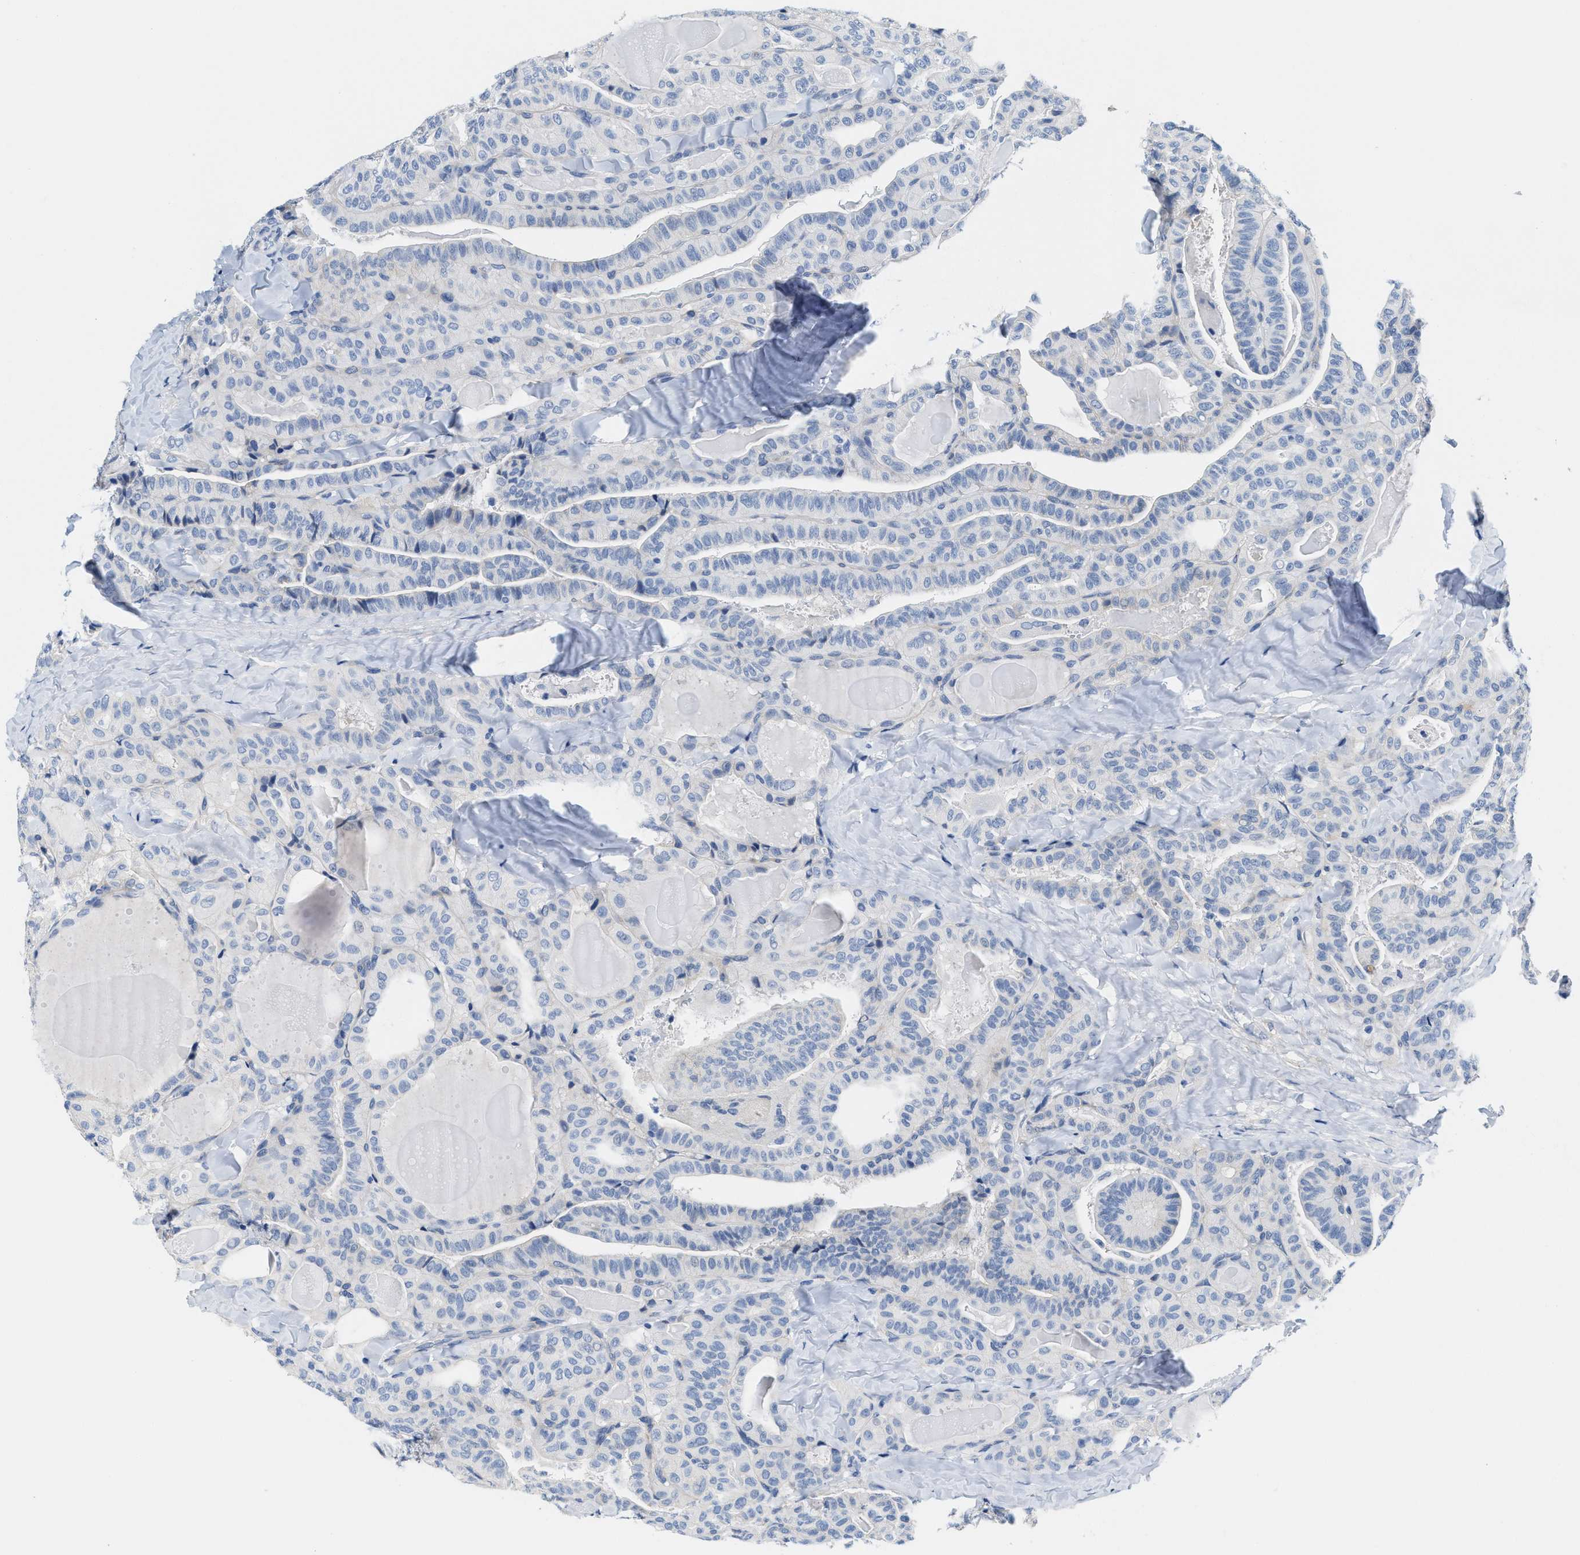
{"staining": {"intensity": "negative", "quantity": "none", "location": "none"}, "tissue": "thyroid cancer", "cell_type": "Tumor cells", "image_type": "cancer", "snomed": [{"axis": "morphology", "description": "Papillary adenocarcinoma, NOS"}, {"axis": "topography", "description": "Thyroid gland"}], "caption": "The micrograph exhibits no staining of tumor cells in thyroid cancer (papillary adenocarcinoma).", "gene": "DSCAM", "patient": {"sex": "male", "age": 77}}